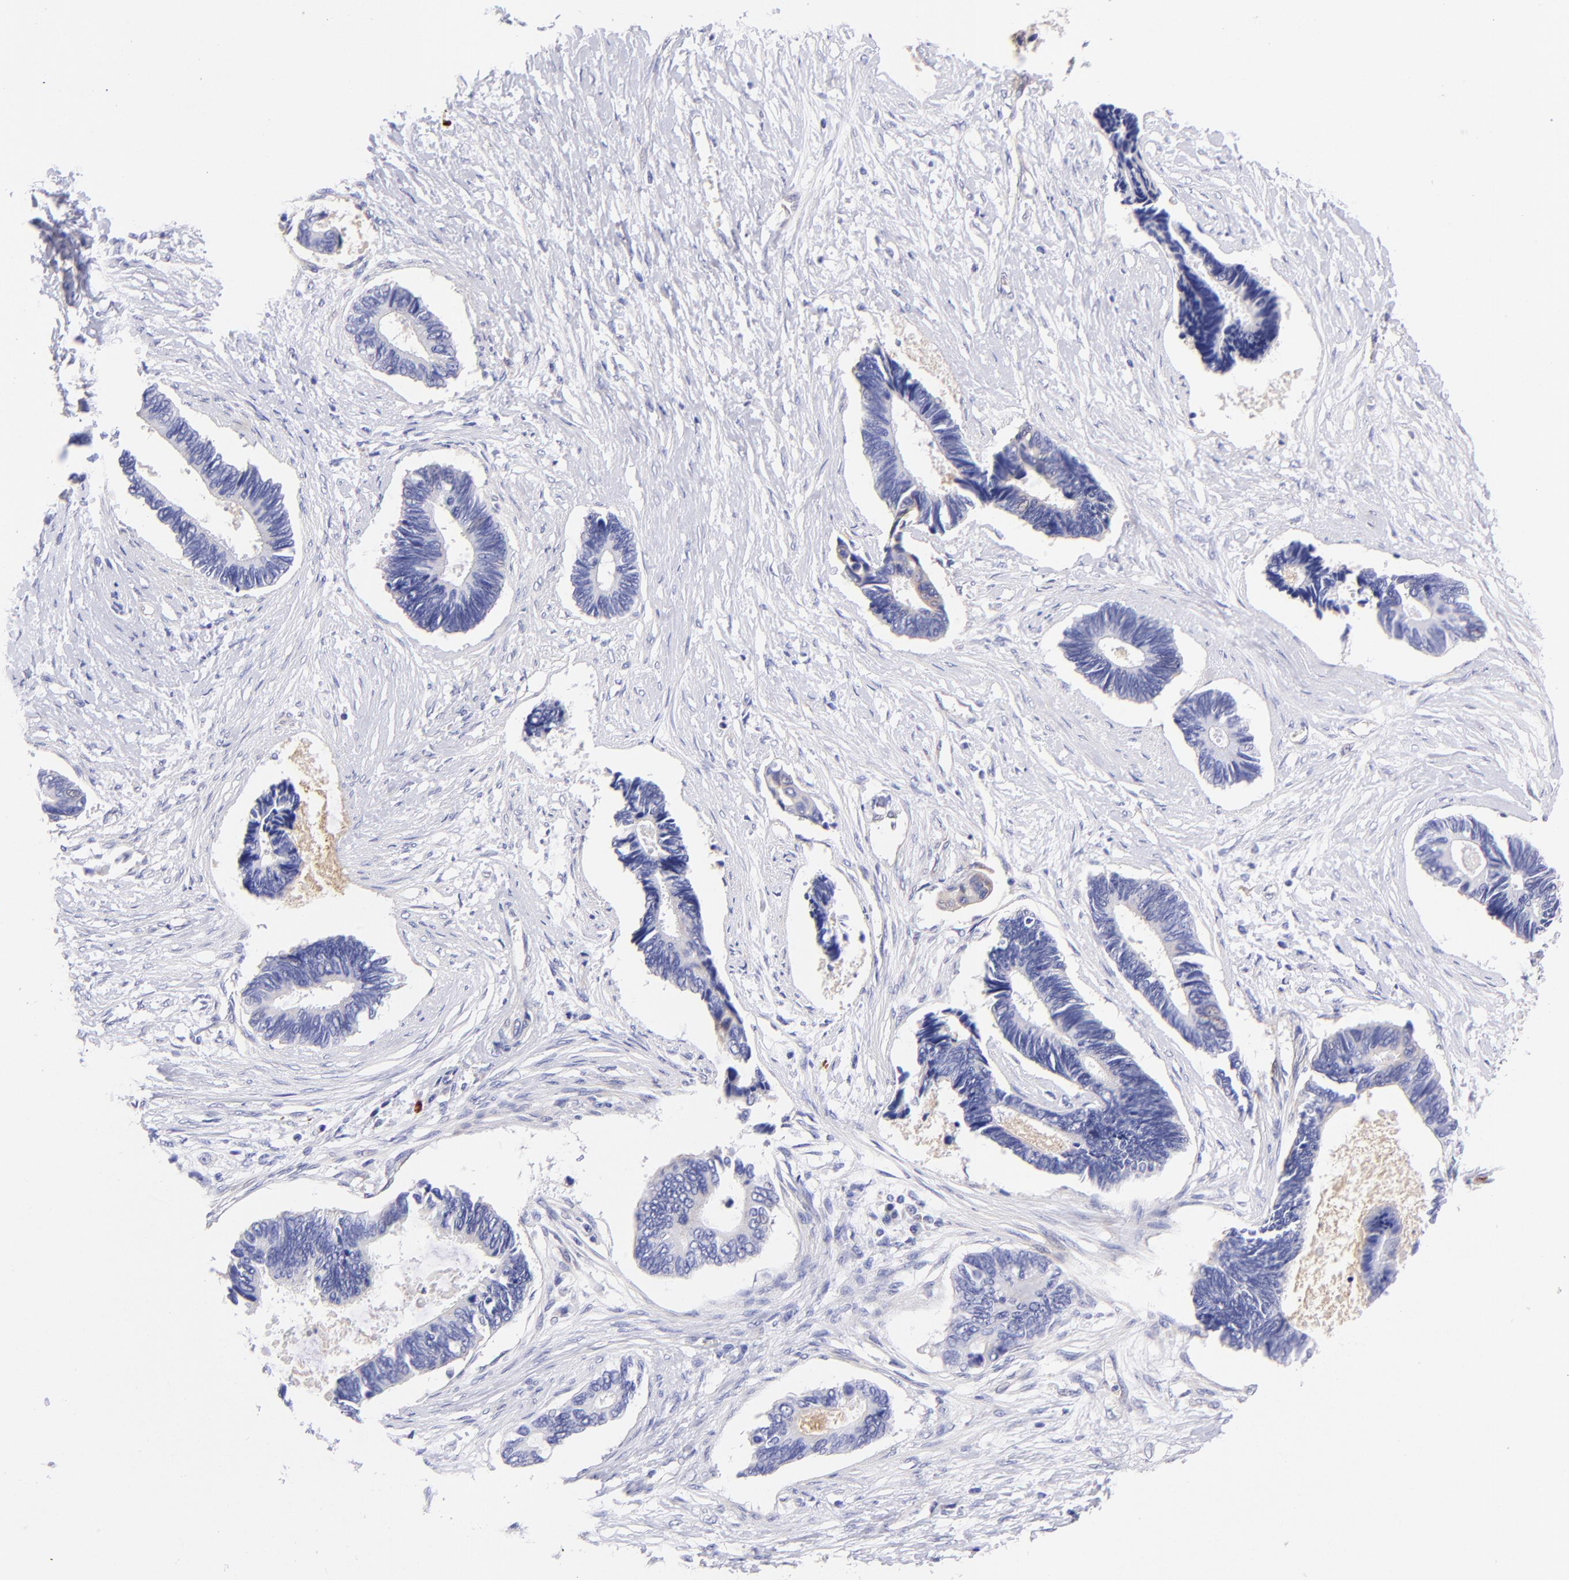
{"staining": {"intensity": "weak", "quantity": "<25%", "location": "cytoplasmic/membranous"}, "tissue": "pancreatic cancer", "cell_type": "Tumor cells", "image_type": "cancer", "snomed": [{"axis": "morphology", "description": "Adenocarcinoma, NOS"}, {"axis": "topography", "description": "Pancreas"}], "caption": "IHC image of neoplastic tissue: human pancreatic cancer (adenocarcinoma) stained with DAB exhibits no significant protein positivity in tumor cells.", "gene": "PPFIBP1", "patient": {"sex": "female", "age": 70}}